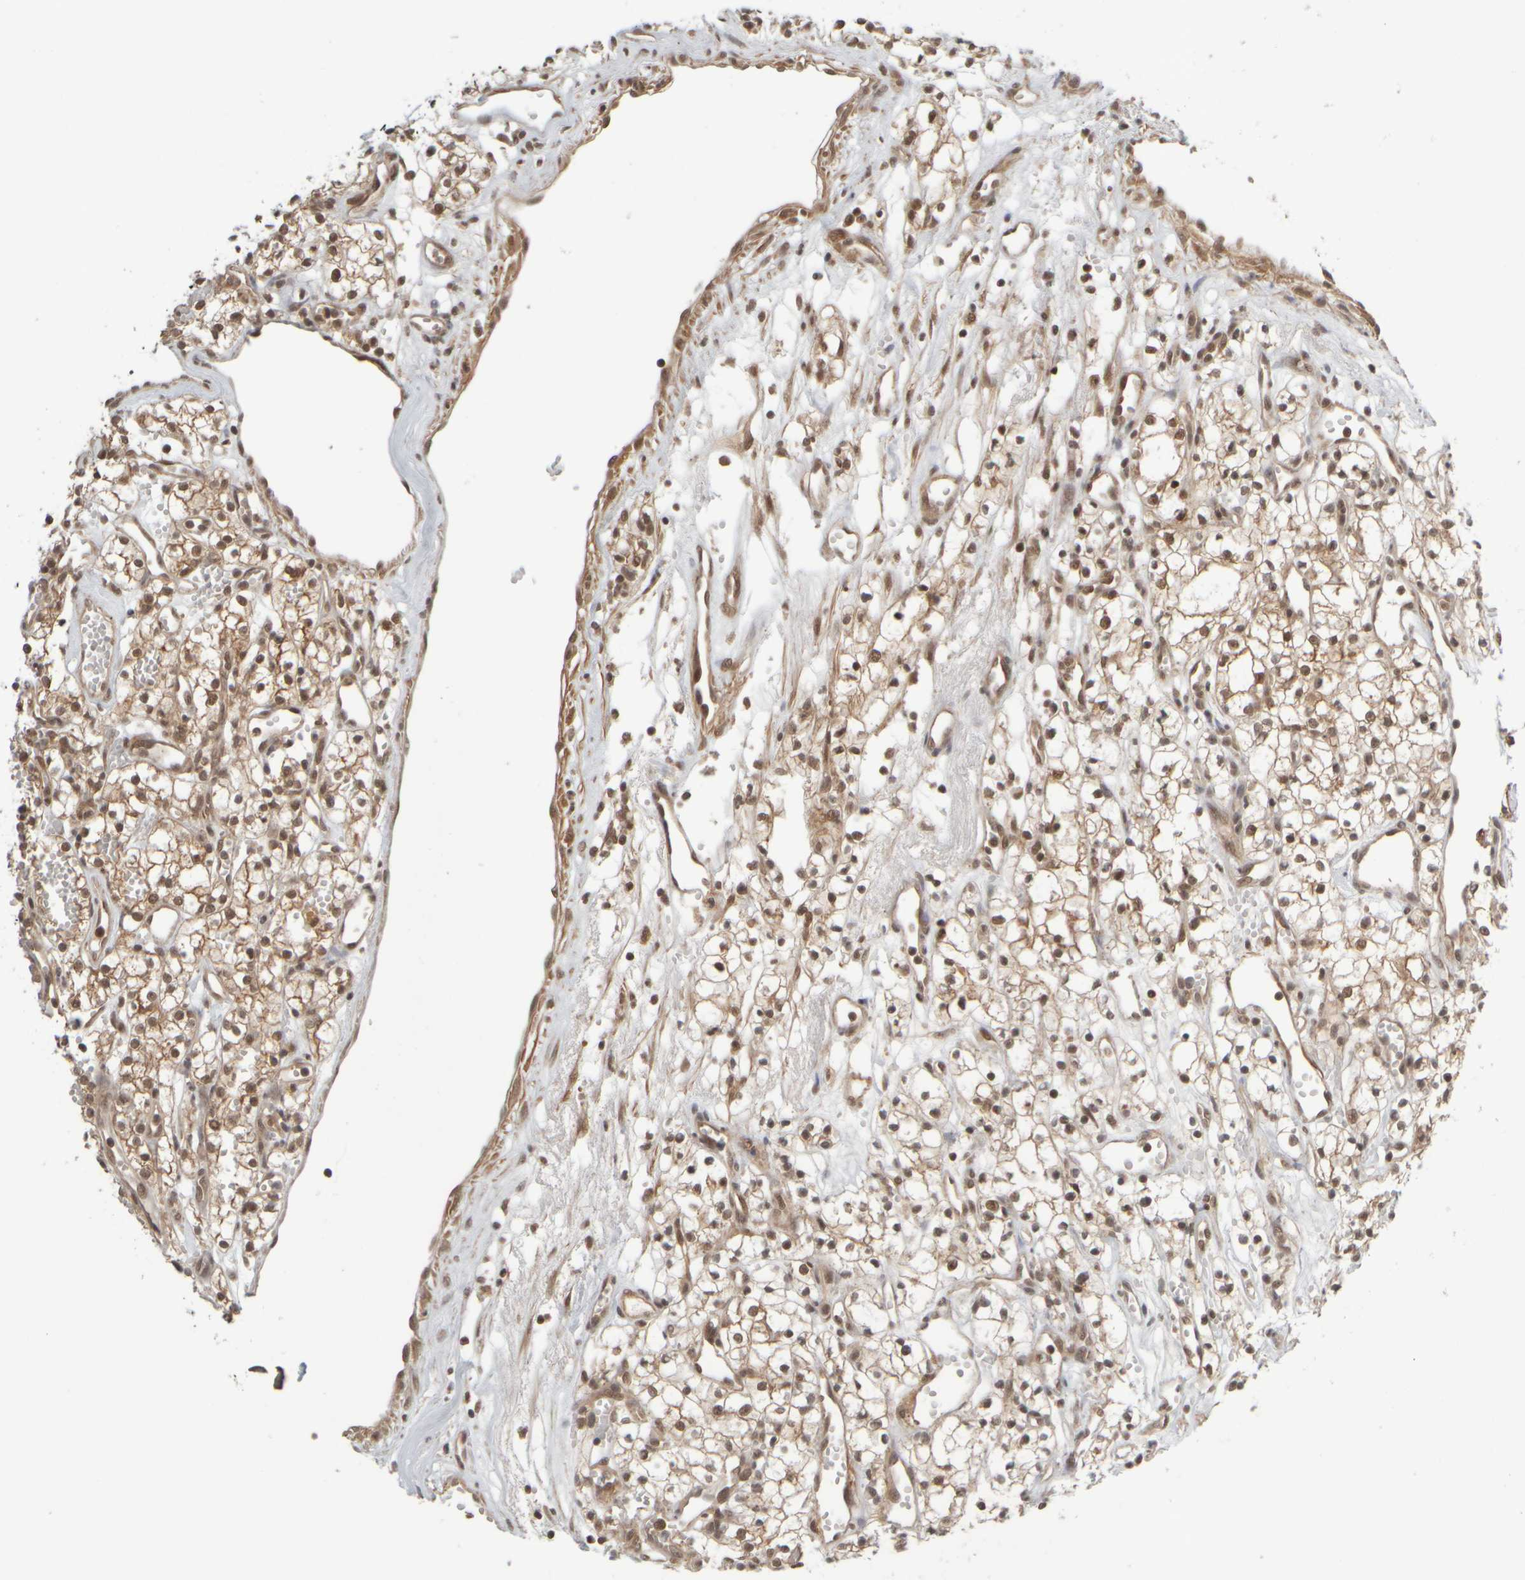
{"staining": {"intensity": "weak", "quantity": "25%-75%", "location": "cytoplasmic/membranous,nuclear"}, "tissue": "renal cancer", "cell_type": "Tumor cells", "image_type": "cancer", "snomed": [{"axis": "morphology", "description": "Adenocarcinoma, NOS"}, {"axis": "topography", "description": "Kidney"}], "caption": "The immunohistochemical stain highlights weak cytoplasmic/membranous and nuclear positivity in tumor cells of renal cancer tissue.", "gene": "SYNRG", "patient": {"sex": "male", "age": 59}}